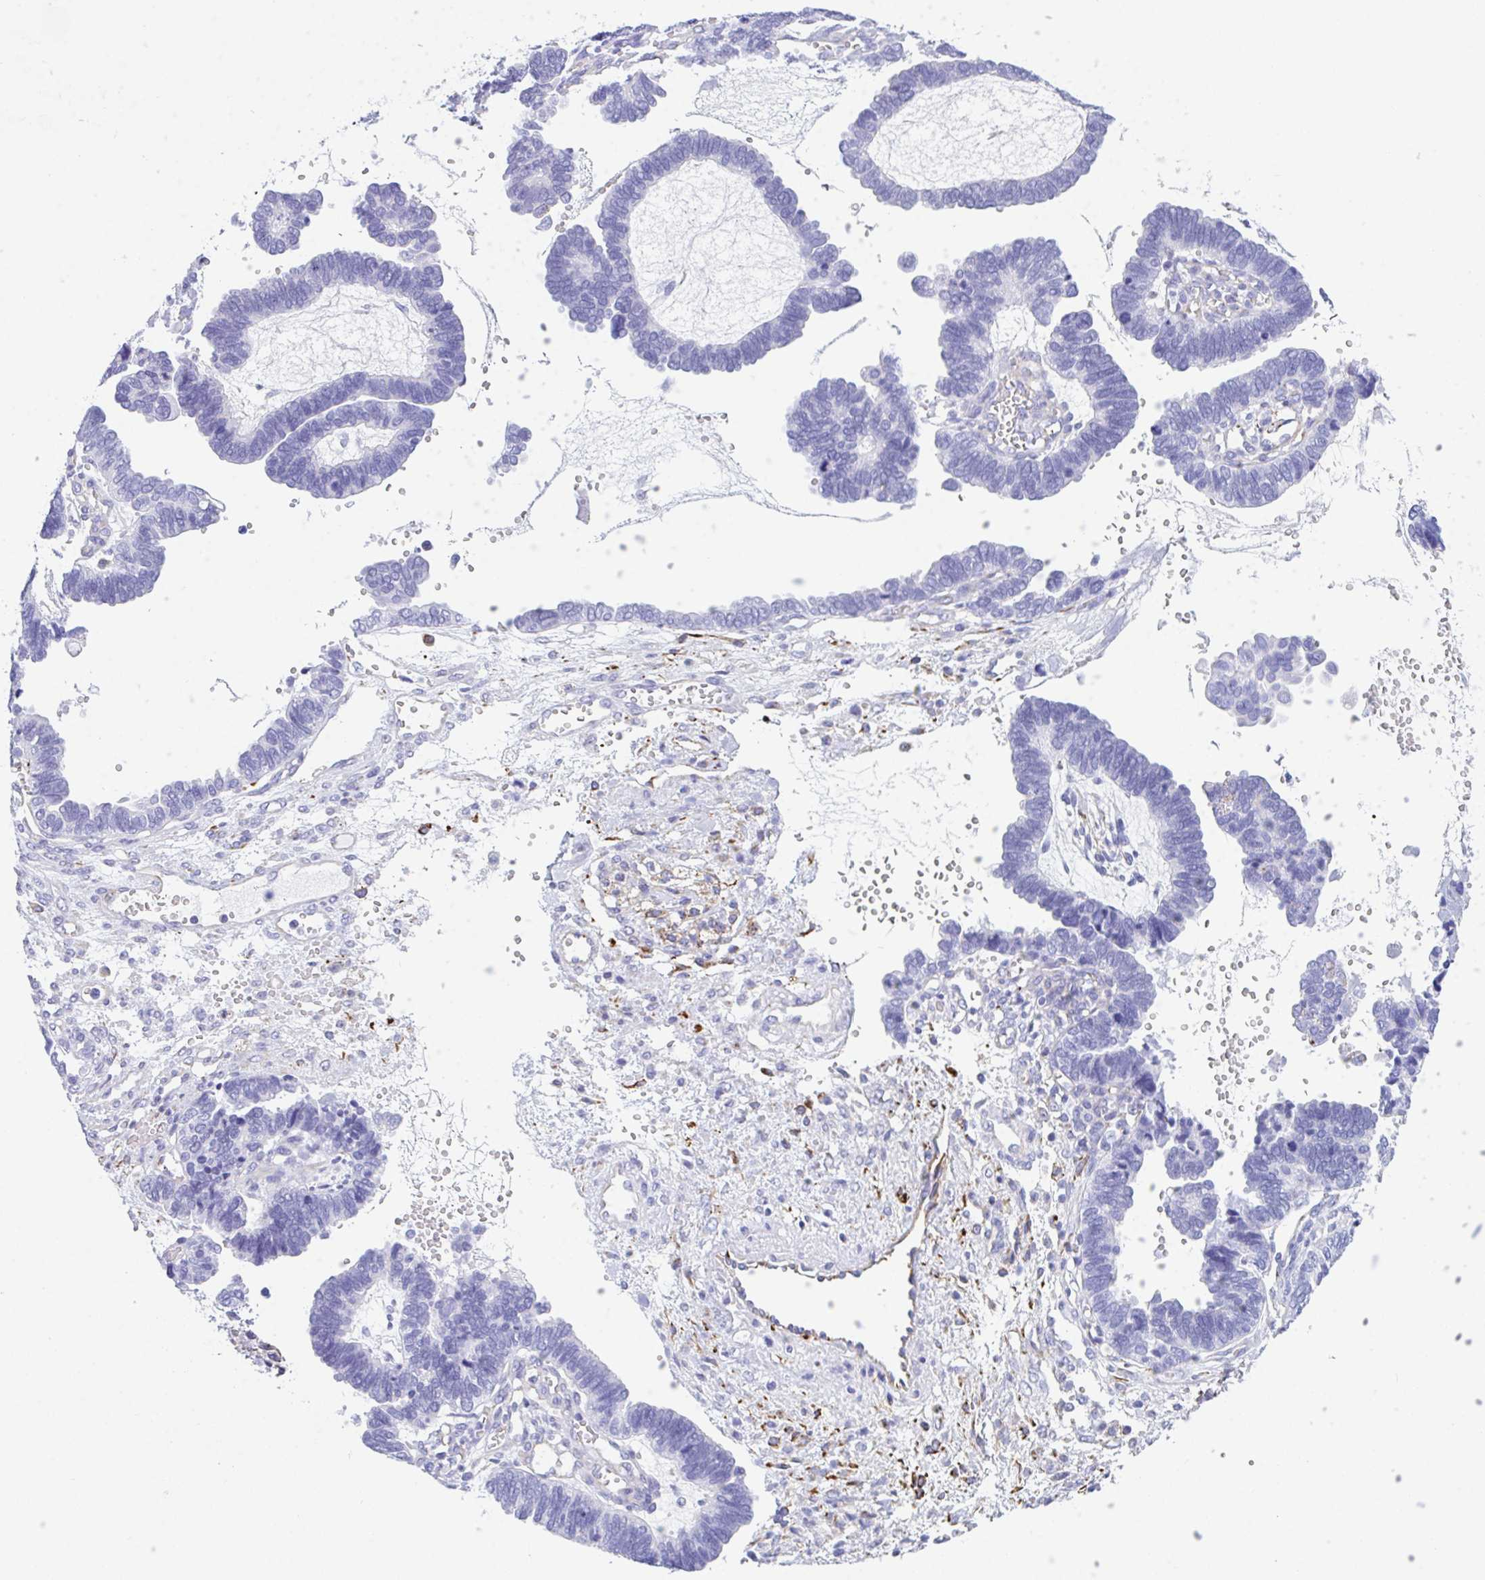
{"staining": {"intensity": "negative", "quantity": "none", "location": "none"}, "tissue": "ovarian cancer", "cell_type": "Tumor cells", "image_type": "cancer", "snomed": [{"axis": "morphology", "description": "Cystadenocarcinoma, serous, NOS"}, {"axis": "topography", "description": "Ovary"}], "caption": "Immunohistochemistry image of neoplastic tissue: ovarian cancer stained with DAB shows no significant protein expression in tumor cells. Nuclei are stained in blue.", "gene": "NDUFAF8", "patient": {"sex": "female", "age": 51}}